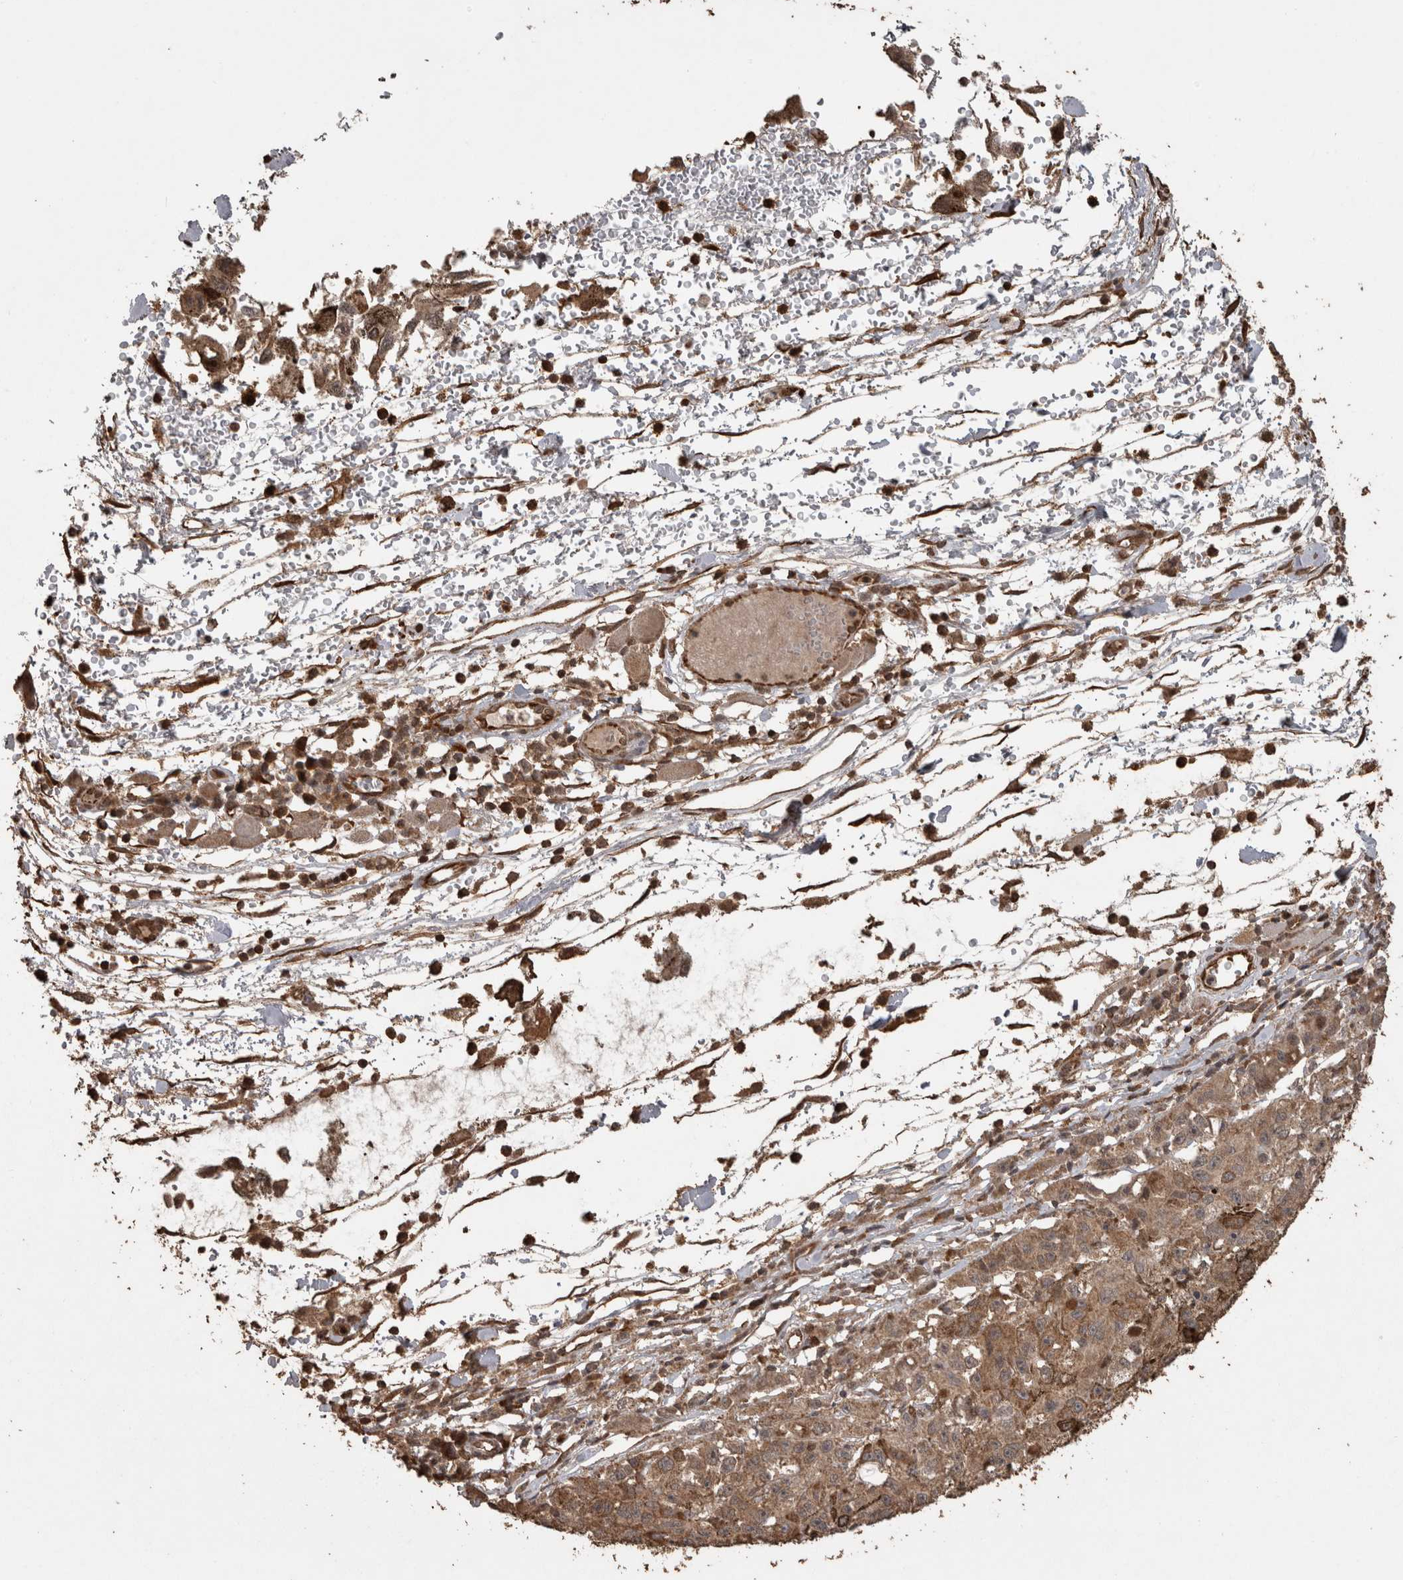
{"staining": {"intensity": "moderate", "quantity": ">75%", "location": "cytoplasmic/membranous"}, "tissue": "melanoma", "cell_type": "Tumor cells", "image_type": "cancer", "snomed": [{"axis": "morphology", "description": "Malignant melanoma, NOS"}, {"axis": "topography", "description": "Skin"}], "caption": "A photomicrograph of human melanoma stained for a protein reveals moderate cytoplasmic/membranous brown staining in tumor cells. (Stains: DAB (3,3'-diaminobenzidine) in brown, nuclei in blue, Microscopy: brightfield microscopy at high magnification).", "gene": "PINK1", "patient": {"sex": "female", "age": 104}}